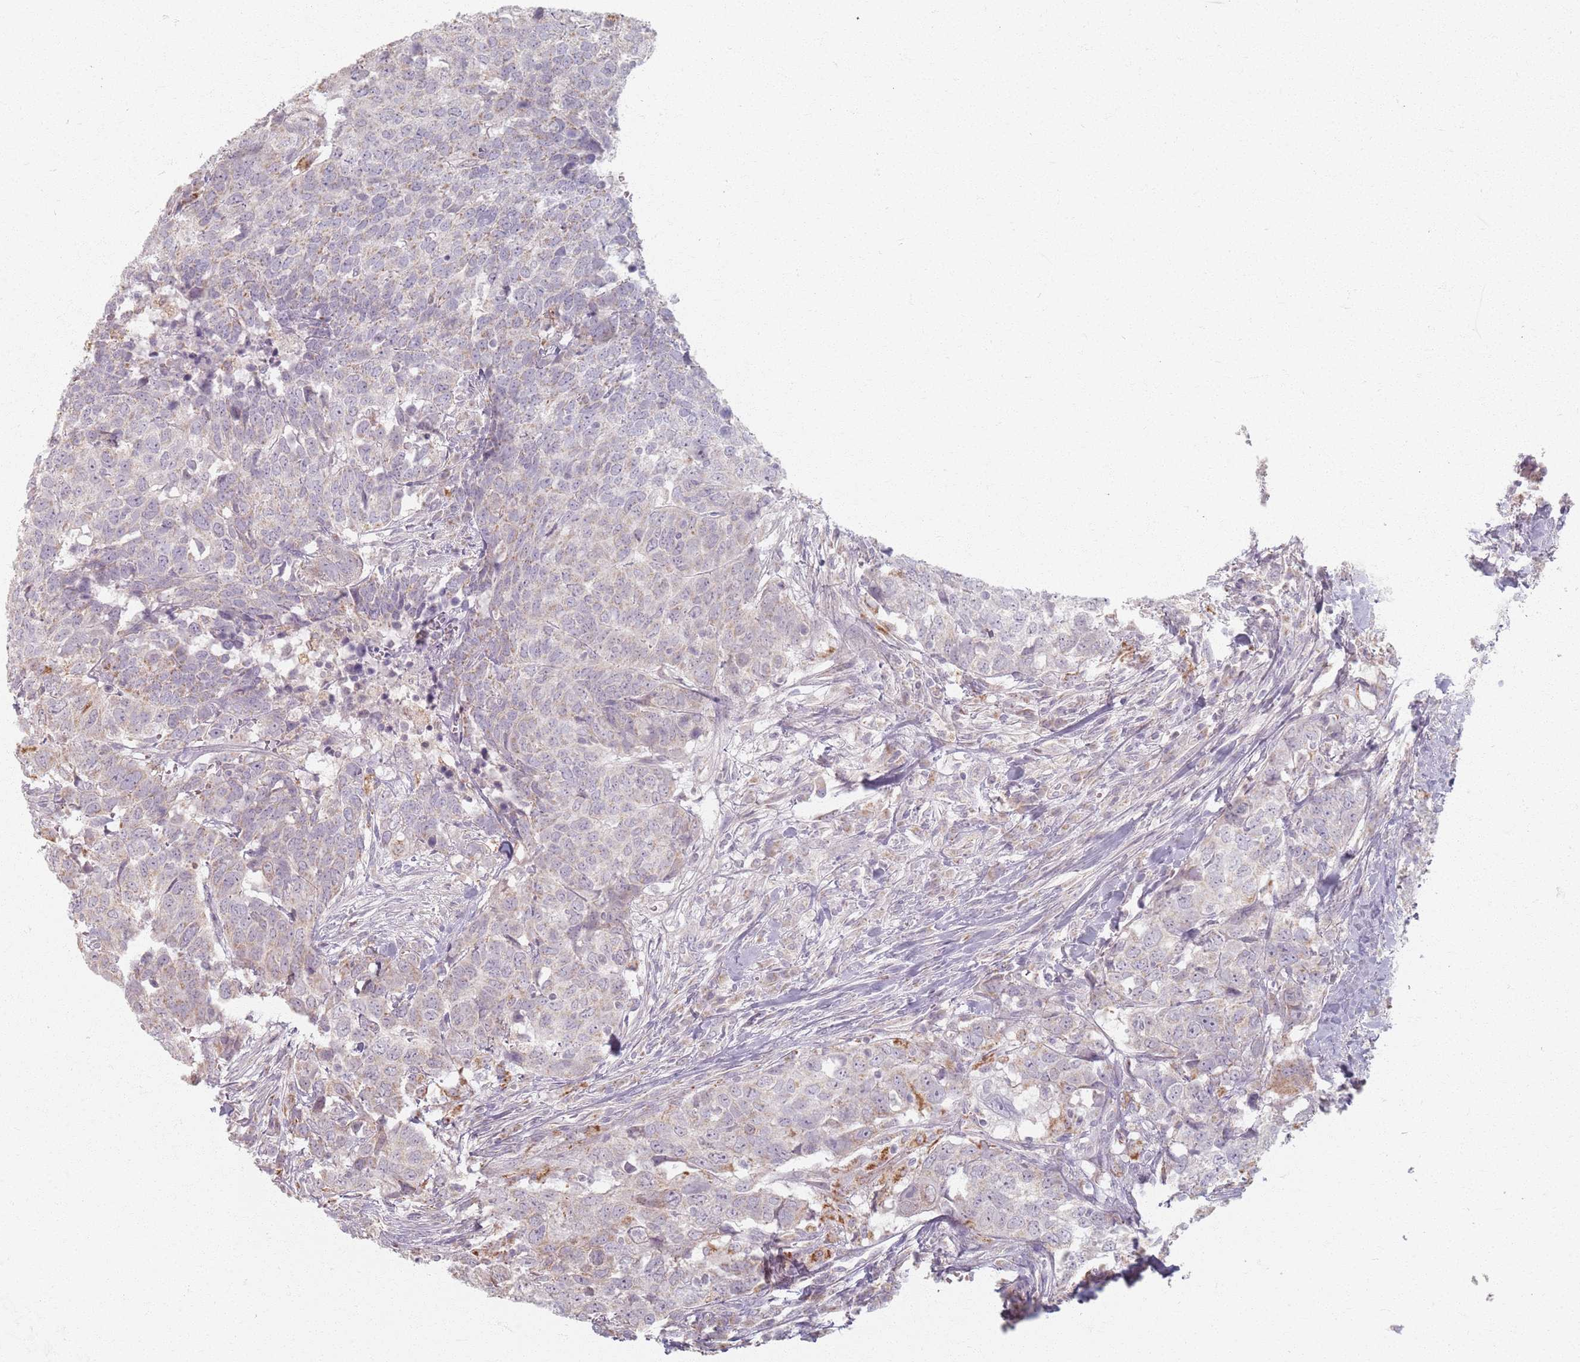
{"staining": {"intensity": "moderate", "quantity": "<25%", "location": "cytoplasmic/membranous"}, "tissue": "head and neck cancer", "cell_type": "Tumor cells", "image_type": "cancer", "snomed": [{"axis": "morphology", "description": "Normal tissue, NOS"}, {"axis": "morphology", "description": "Squamous cell carcinoma, NOS"}, {"axis": "topography", "description": "Skeletal muscle"}, {"axis": "topography", "description": "Vascular tissue"}, {"axis": "topography", "description": "Peripheral nerve tissue"}, {"axis": "topography", "description": "Head-Neck"}], "caption": "Immunohistochemistry micrograph of neoplastic tissue: human head and neck squamous cell carcinoma stained using immunohistochemistry (IHC) displays low levels of moderate protein expression localized specifically in the cytoplasmic/membranous of tumor cells, appearing as a cytoplasmic/membranous brown color.", "gene": "PKD2L2", "patient": {"sex": "male", "age": 66}}